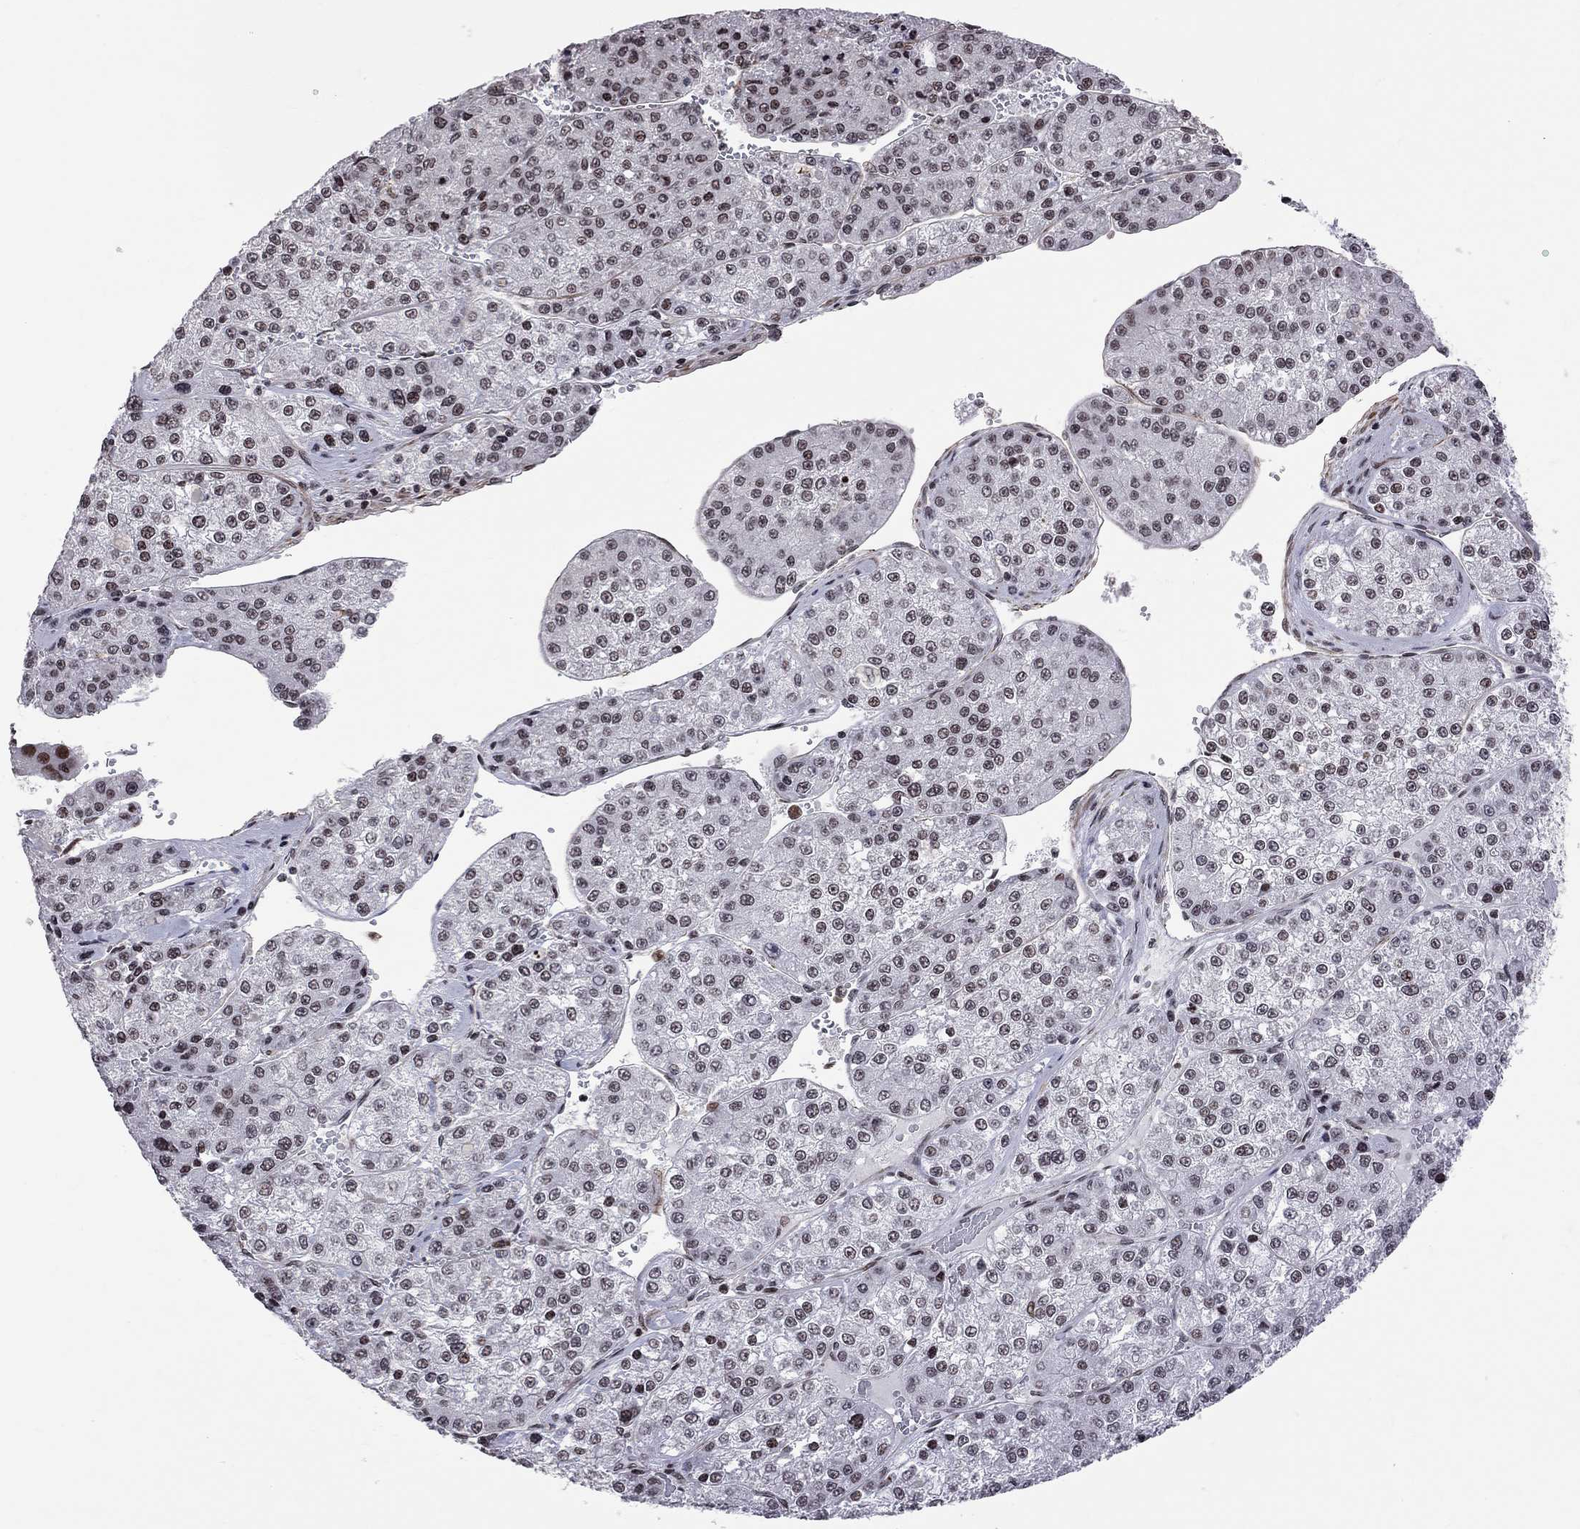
{"staining": {"intensity": "negative", "quantity": "none", "location": "none"}, "tissue": "liver cancer", "cell_type": "Tumor cells", "image_type": "cancer", "snomed": [{"axis": "morphology", "description": "Carcinoma, Hepatocellular, NOS"}, {"axis": "topography", "description": "Liver"}], "caption": "Human liver hepatocellular carcinoma stained for a protein using immunohistochemistry (IHC) exhibits no expression in tumor cells.", "gene": "MTNR1B", "patient": {"sex": "female", "age": 73}}